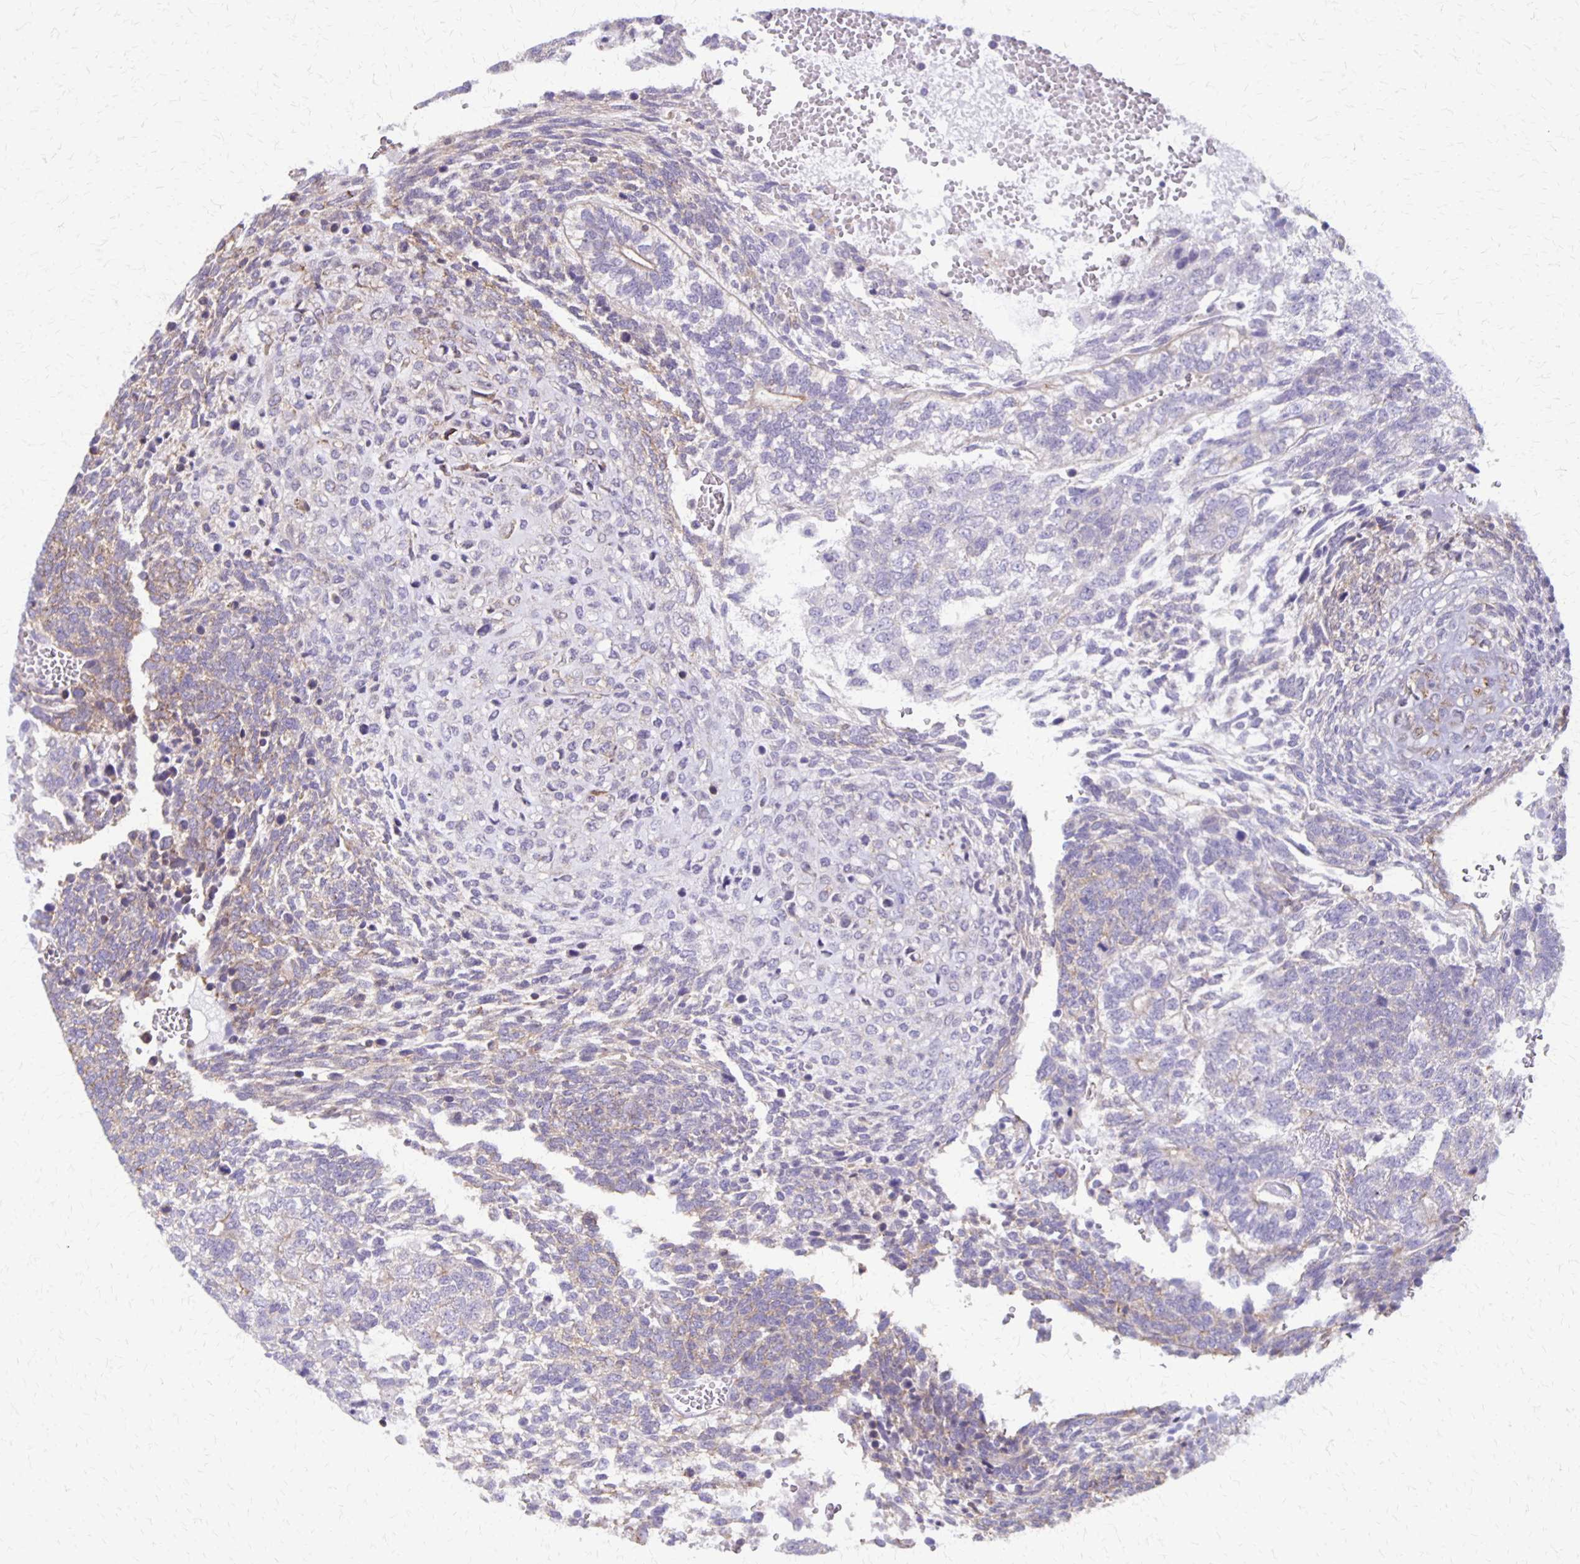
{"staining": {"intensity": "negative", "quantity": "none", "location": "none"}, "tissue": "testis cancer", "cell_type": "Tumor cells", "image_type": "cancer", "snomed": [{"axis": "morphology", "description": "Normal tissue, NOS"}, {"axis": "morphology", "description": "Carcinoma, Embryonal, NOS"}, {"axis": "topography", "description": "Testis"}, {"axis": "topography", "description": "Epididymis"}], "caption": "Micrograph shows no significant protein positivity in tumor cells of testis embryonal carcinoma.", "gene": "SEPTIN5", "patient": {"sex": "male", "age": 23}}